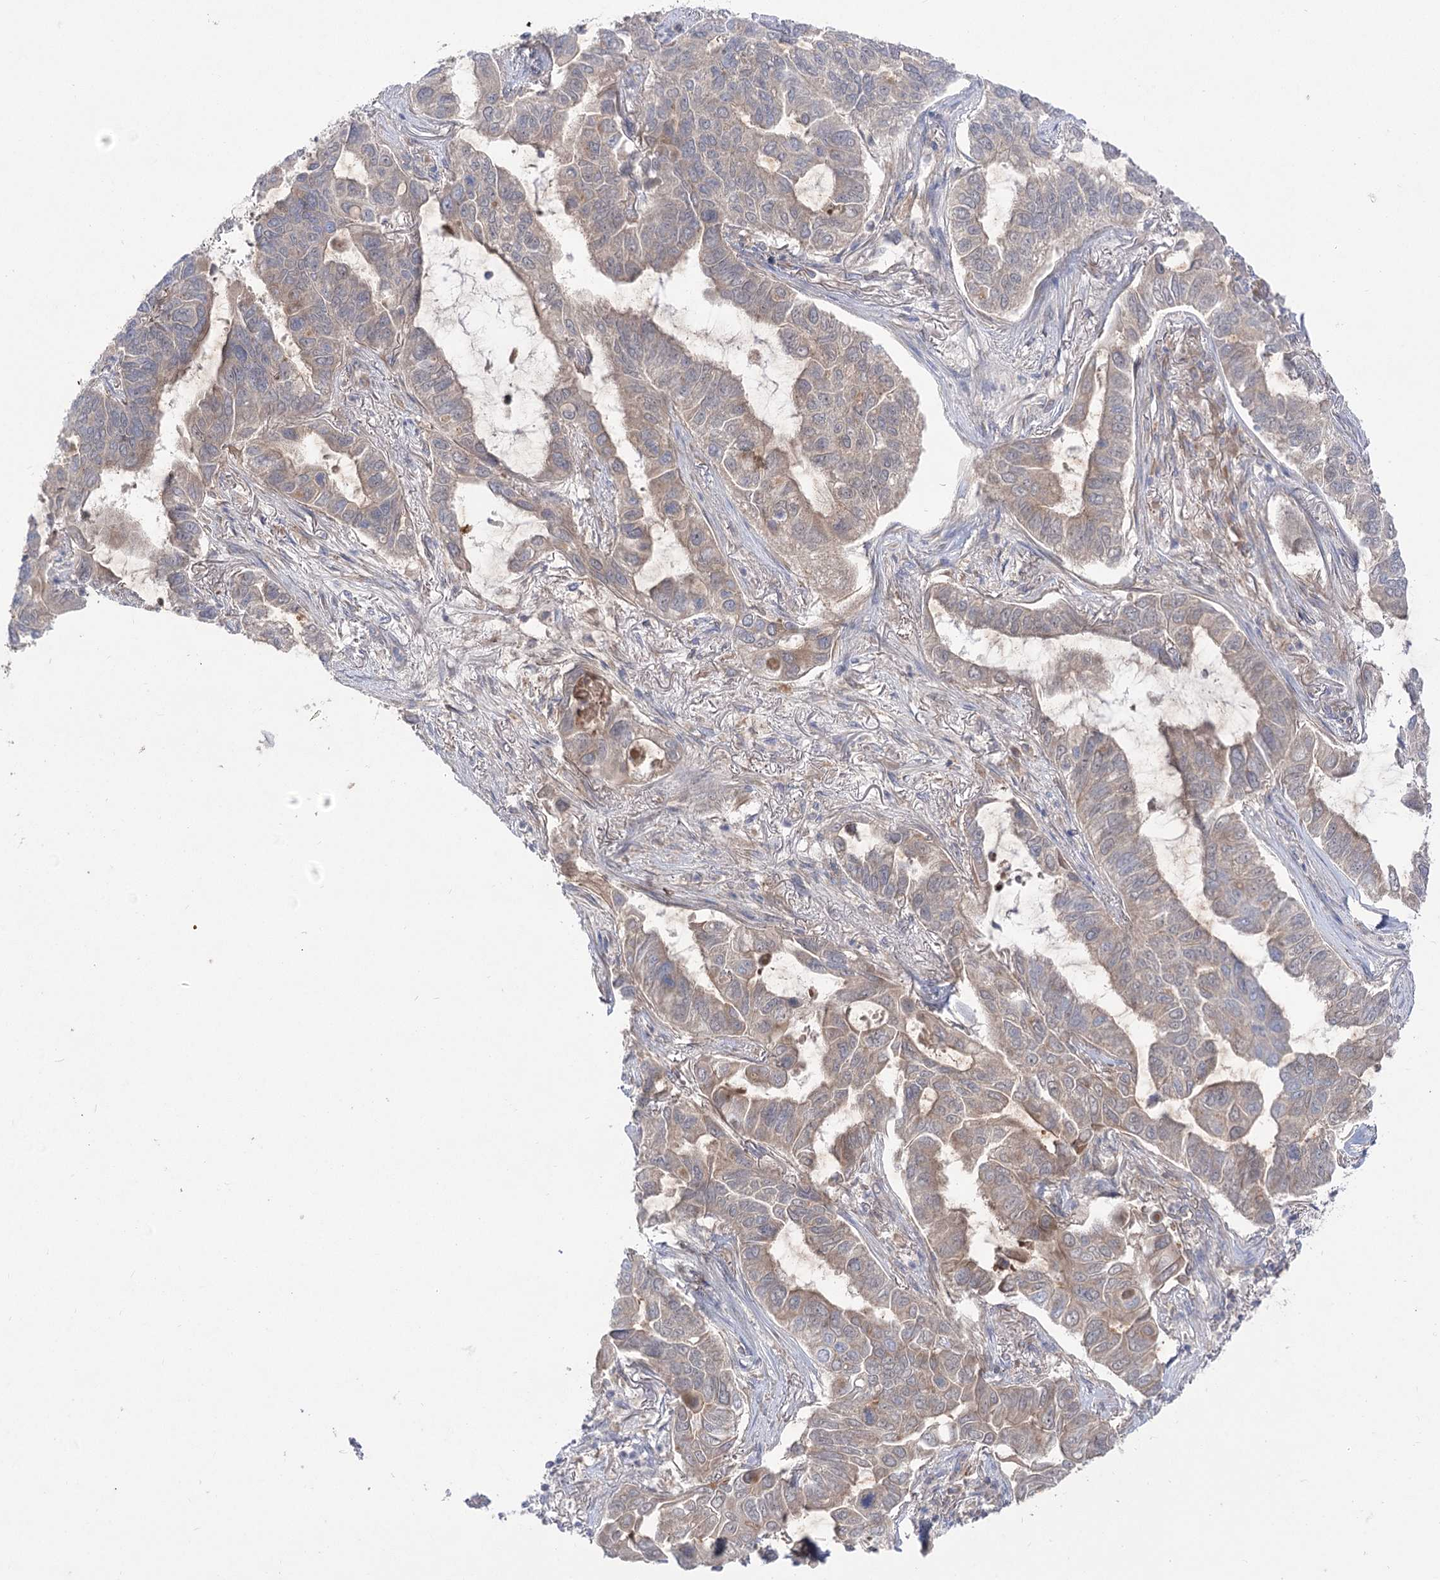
{"staining": {"intensity": "weak", "quantity": "25%-75%", "location": "cytoplasmic/membranous"}, "tissue": "lung cancer", "cell_type": "Tumor cells", "image_type": "cancer", "snomed": [{"axis": "morphology", "description": "Adenocarcinoma, NOS"}, {"axis": "topography", "description": "Lung"}], "caption": "Lung cancer (adenocarcinoma) was stained to show a protein in brown. There is low levels of weak cytoplasmic/membranous positivity in approximately 25%-75% of tumor cells. The staining was performed using DAB (3,3'-diaminobenzidine) to visualize the protein expression in brown, while the nuclei were stained in blue with hematoxylin (Magnification: 20x).", "gene": "GBF1", "patient": {"sex": "male", "age": 64}}